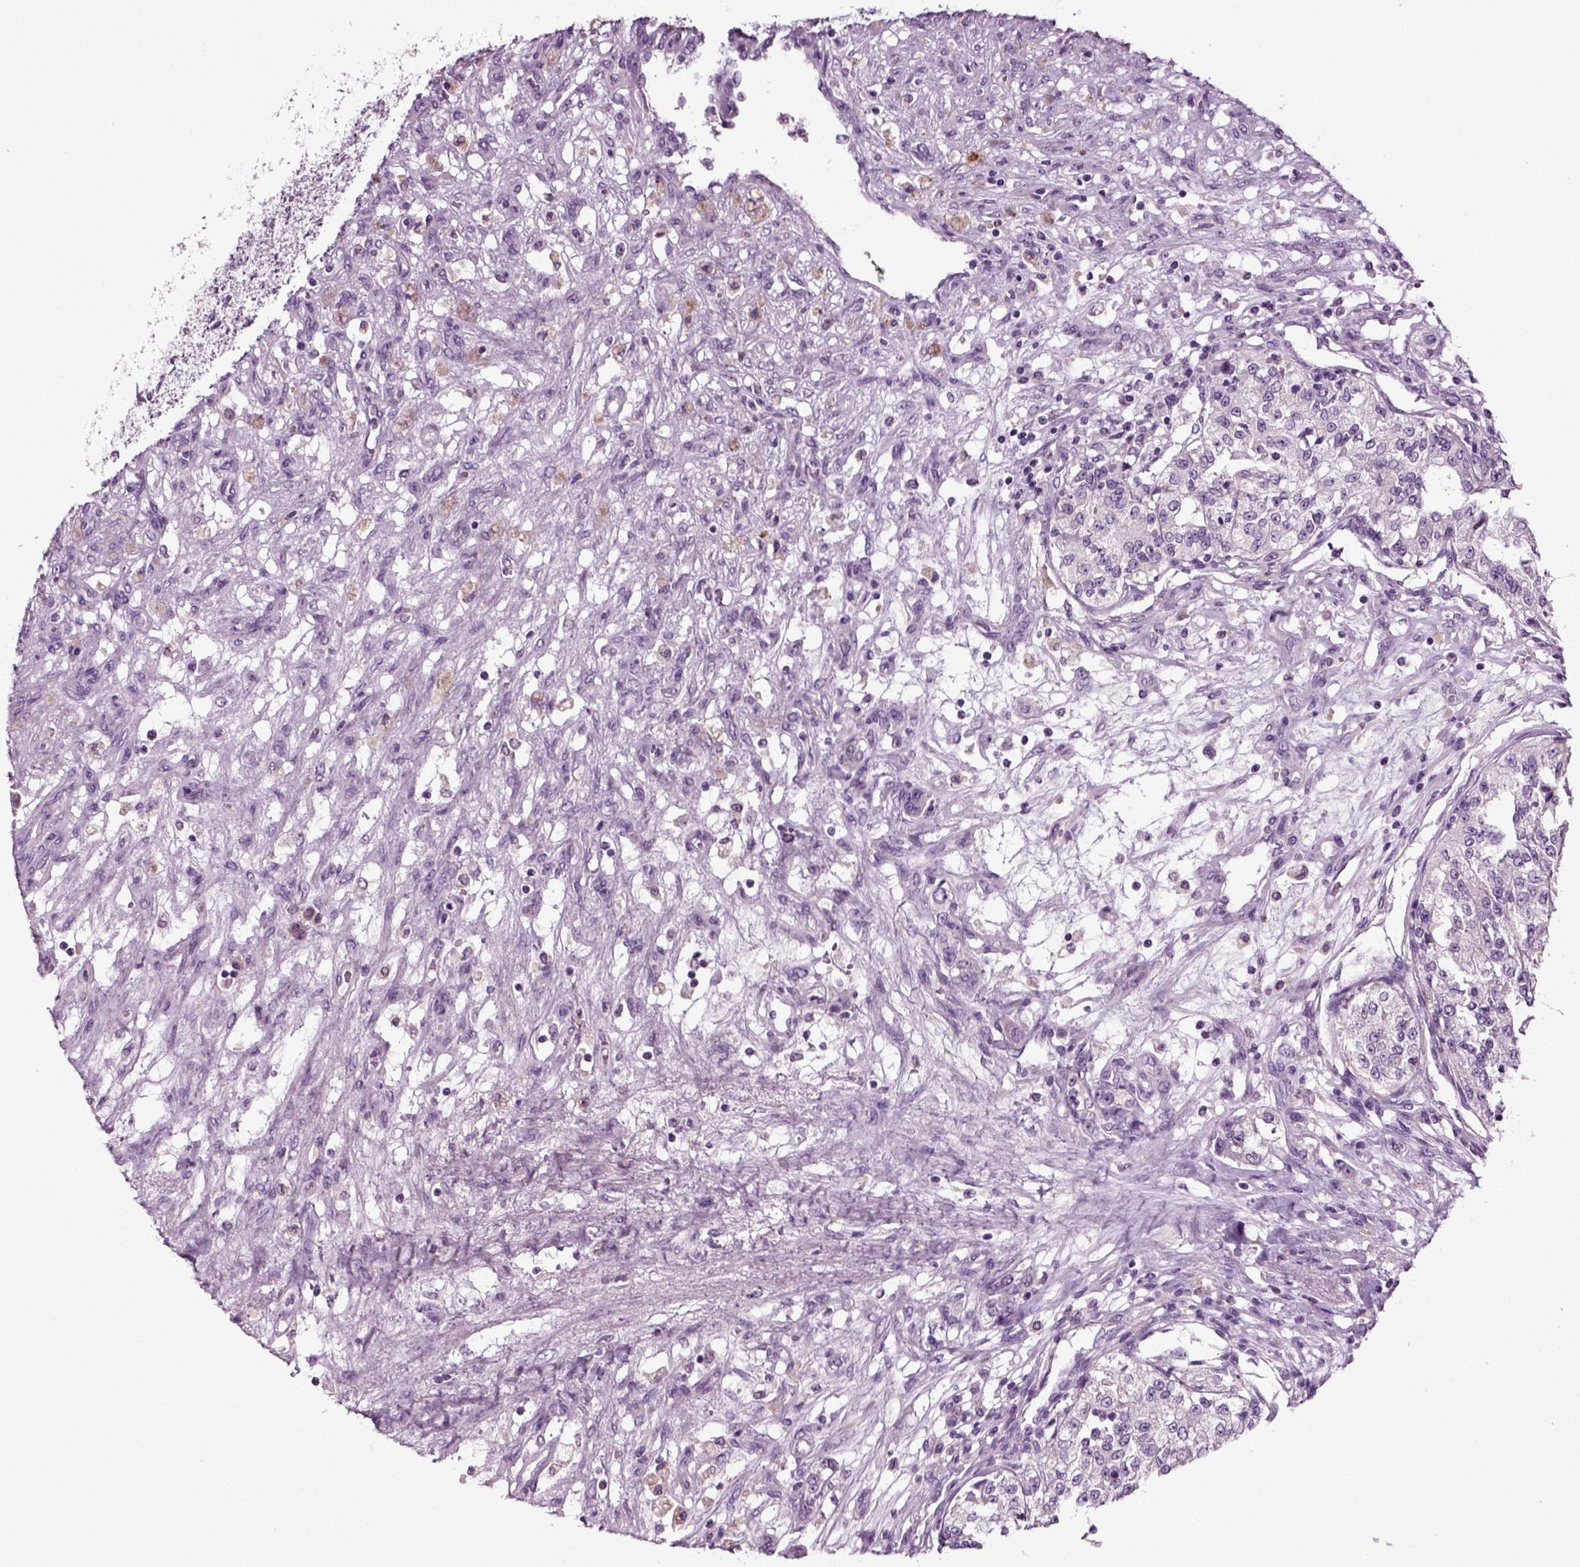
{"staining": {"intensity": "negative", "quantity": "none", "location": "none"}, "tissue": "renal cancer", "cell_type": "Tumor cells", "image_type": "cancer", "snomed": [{"axis": "morphology", "description": "Adenocarcinoma, NOS"}, {"axis": "topography", "description": "Kidney"}], "caption": "Image shows no protein staining in tumor cells of adenocarcinoma (renal) tissue.", "gene": "SPATA17", "patient": {"sex": "female", "age": 63}}